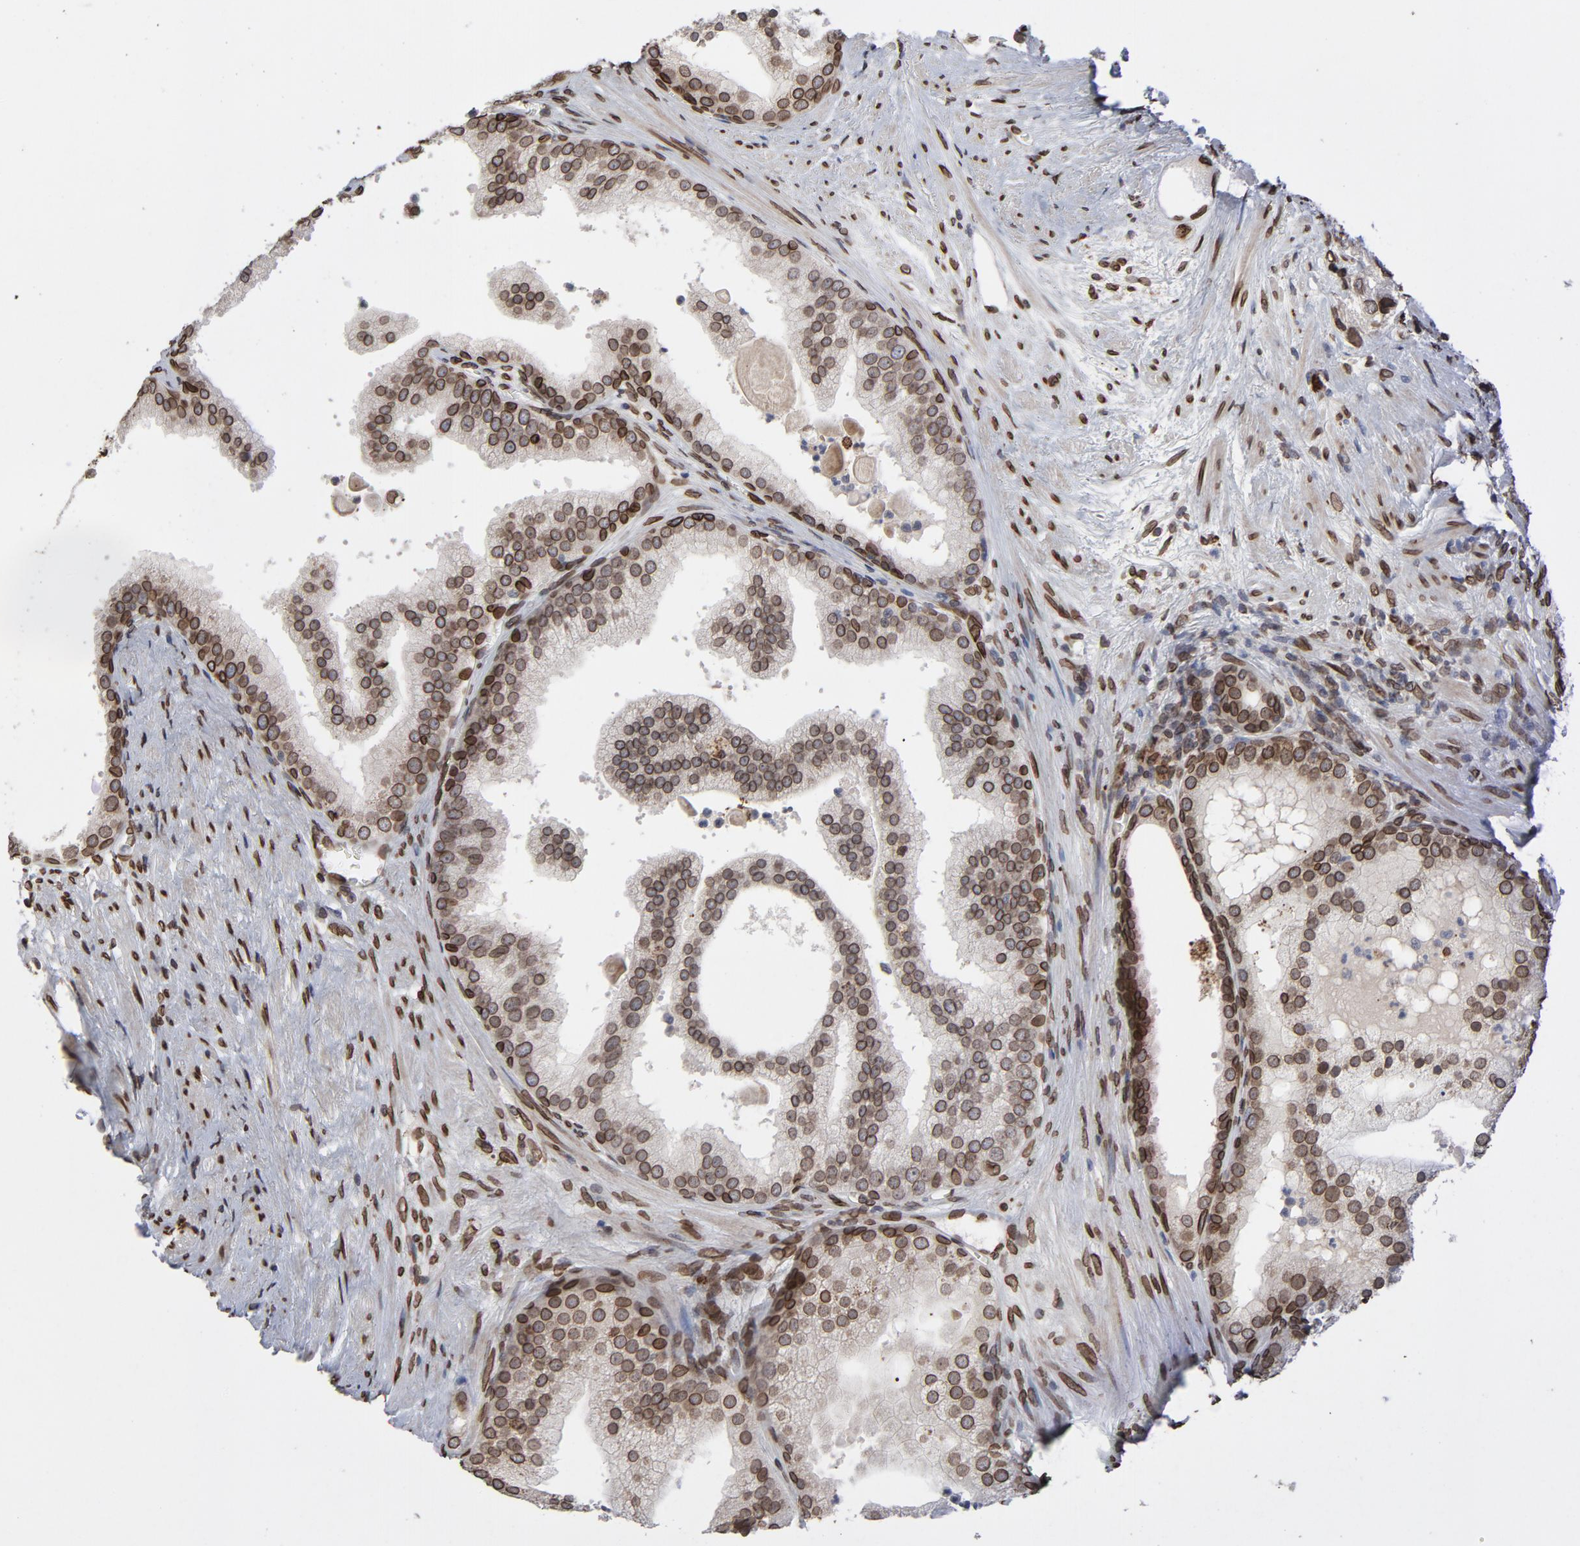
{"staining": {"intensity": "moderate", "quantity": ">75%", "location": "cytoplasmic/membranous,nuclear"}, "tissue": "prostate cancer", "cell_type": "Tumor cells", "image_type": "cancer", "snomed": [{"axis": "morphology", "description": "Adenocarcinoma, Low grade"}, {"axis": "topography", "description": "Prostate"}], "caption": "This is a photomicrograph of IHC staining of prostate cancer, which shows moderate positivity in the cytoplasmic/membranous and nuclear of tumor cells.", "gene": "LMNA", "patient": {"sex": "male", "age": 69}}